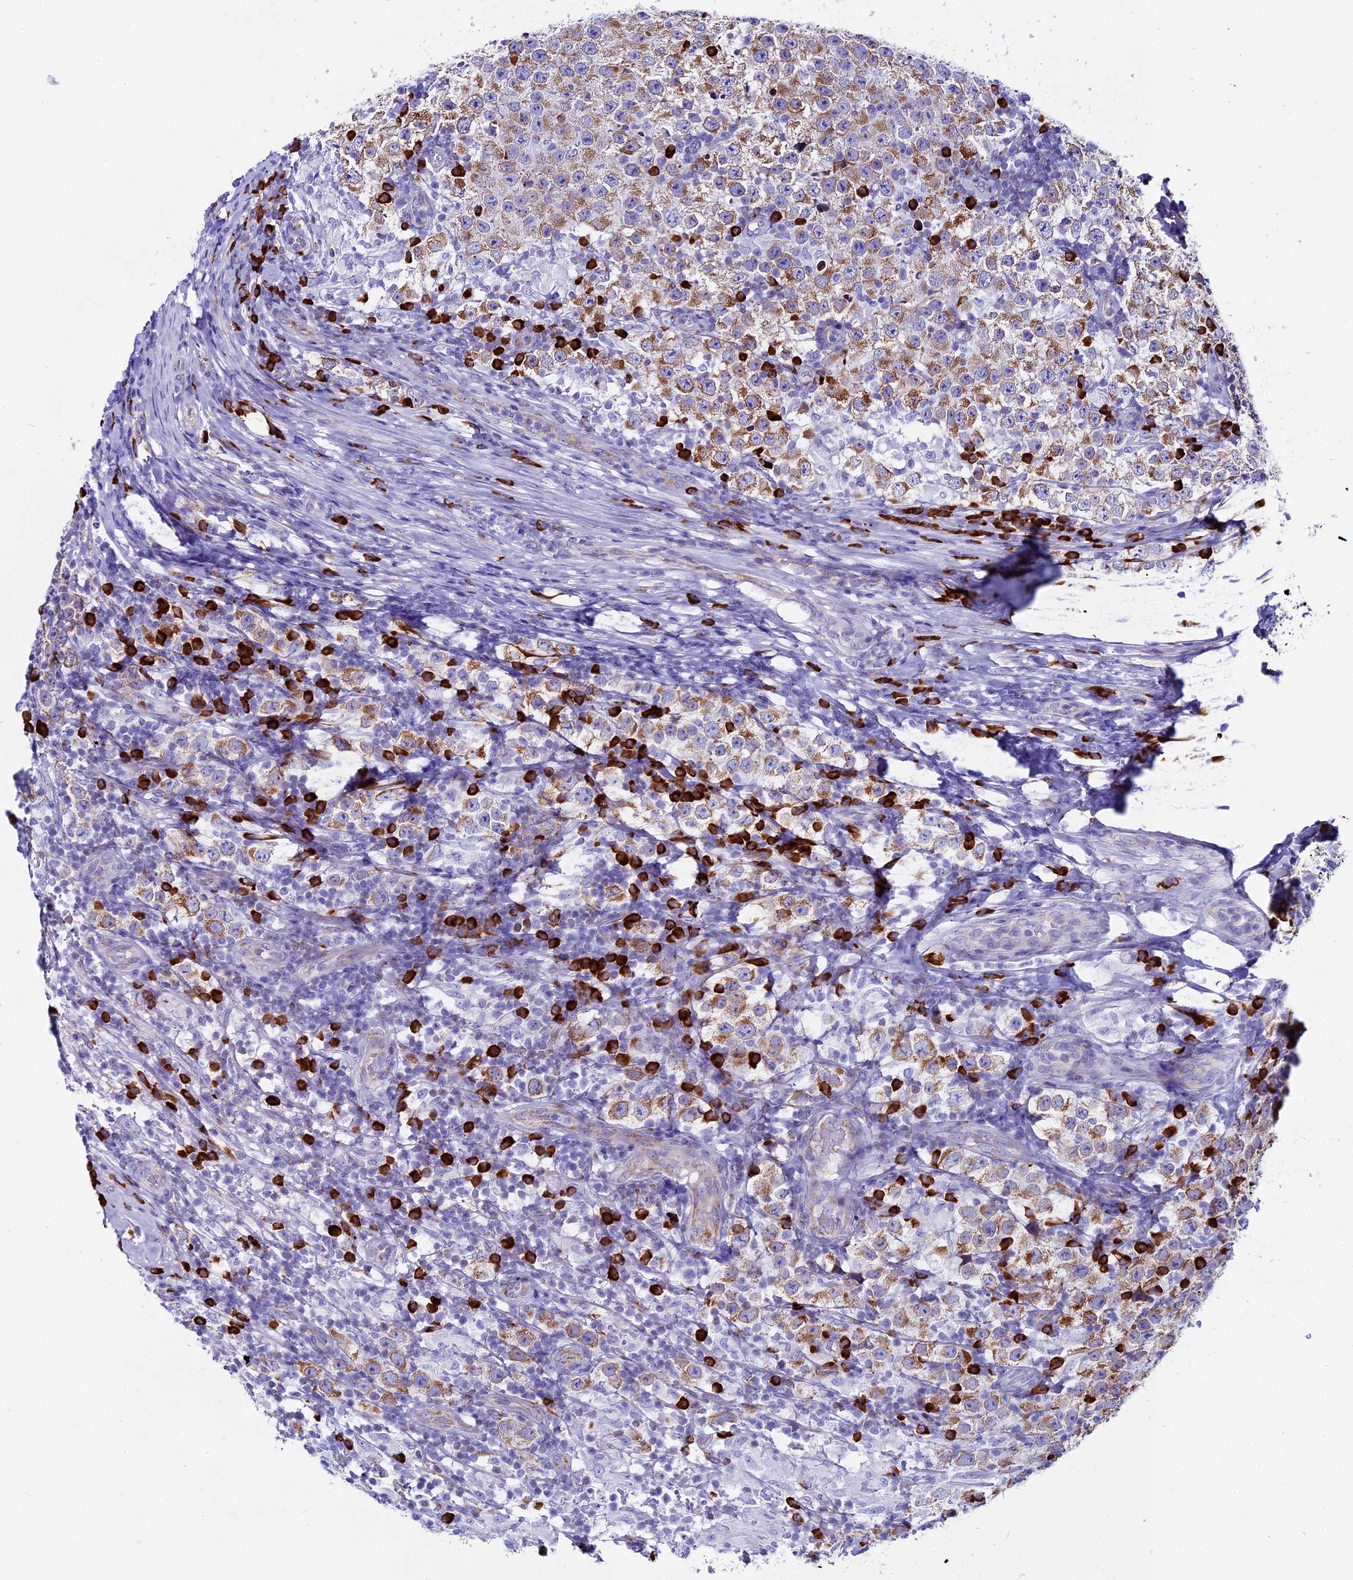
{"staining": {"intensity": "moderate", "quantity": ">75%", "location": "cytoplasmic/membranous"}, "tissue": "testis cancer", "cell_type": "Tumor cells", "image_type": "cancer", "snomed": [{"axis": "morphology", "description": "Normal tissue, NOS"}, {"axis": "morphology", "description": "Urothelial carcinoma, High grade"}, {"axis": "morphology", "description": "Seminoma, NOS"}, {"axis": "morphology", "description": "Carcinoma, Embryonal, NOS"}, {"axis": "topography", "description": "Urinary bladder"}, {"axis": "topography", "description": "Testis"}], "caption": "Approximately >75% of tumor cells in testis cancer (seminoma) demonstrate moderate cytoplasmic/membranous protein staining as visualized by brown immunohistochemical staining.", "gene": "FKBP11", "patient": {"sex": "male", "age": 41}}